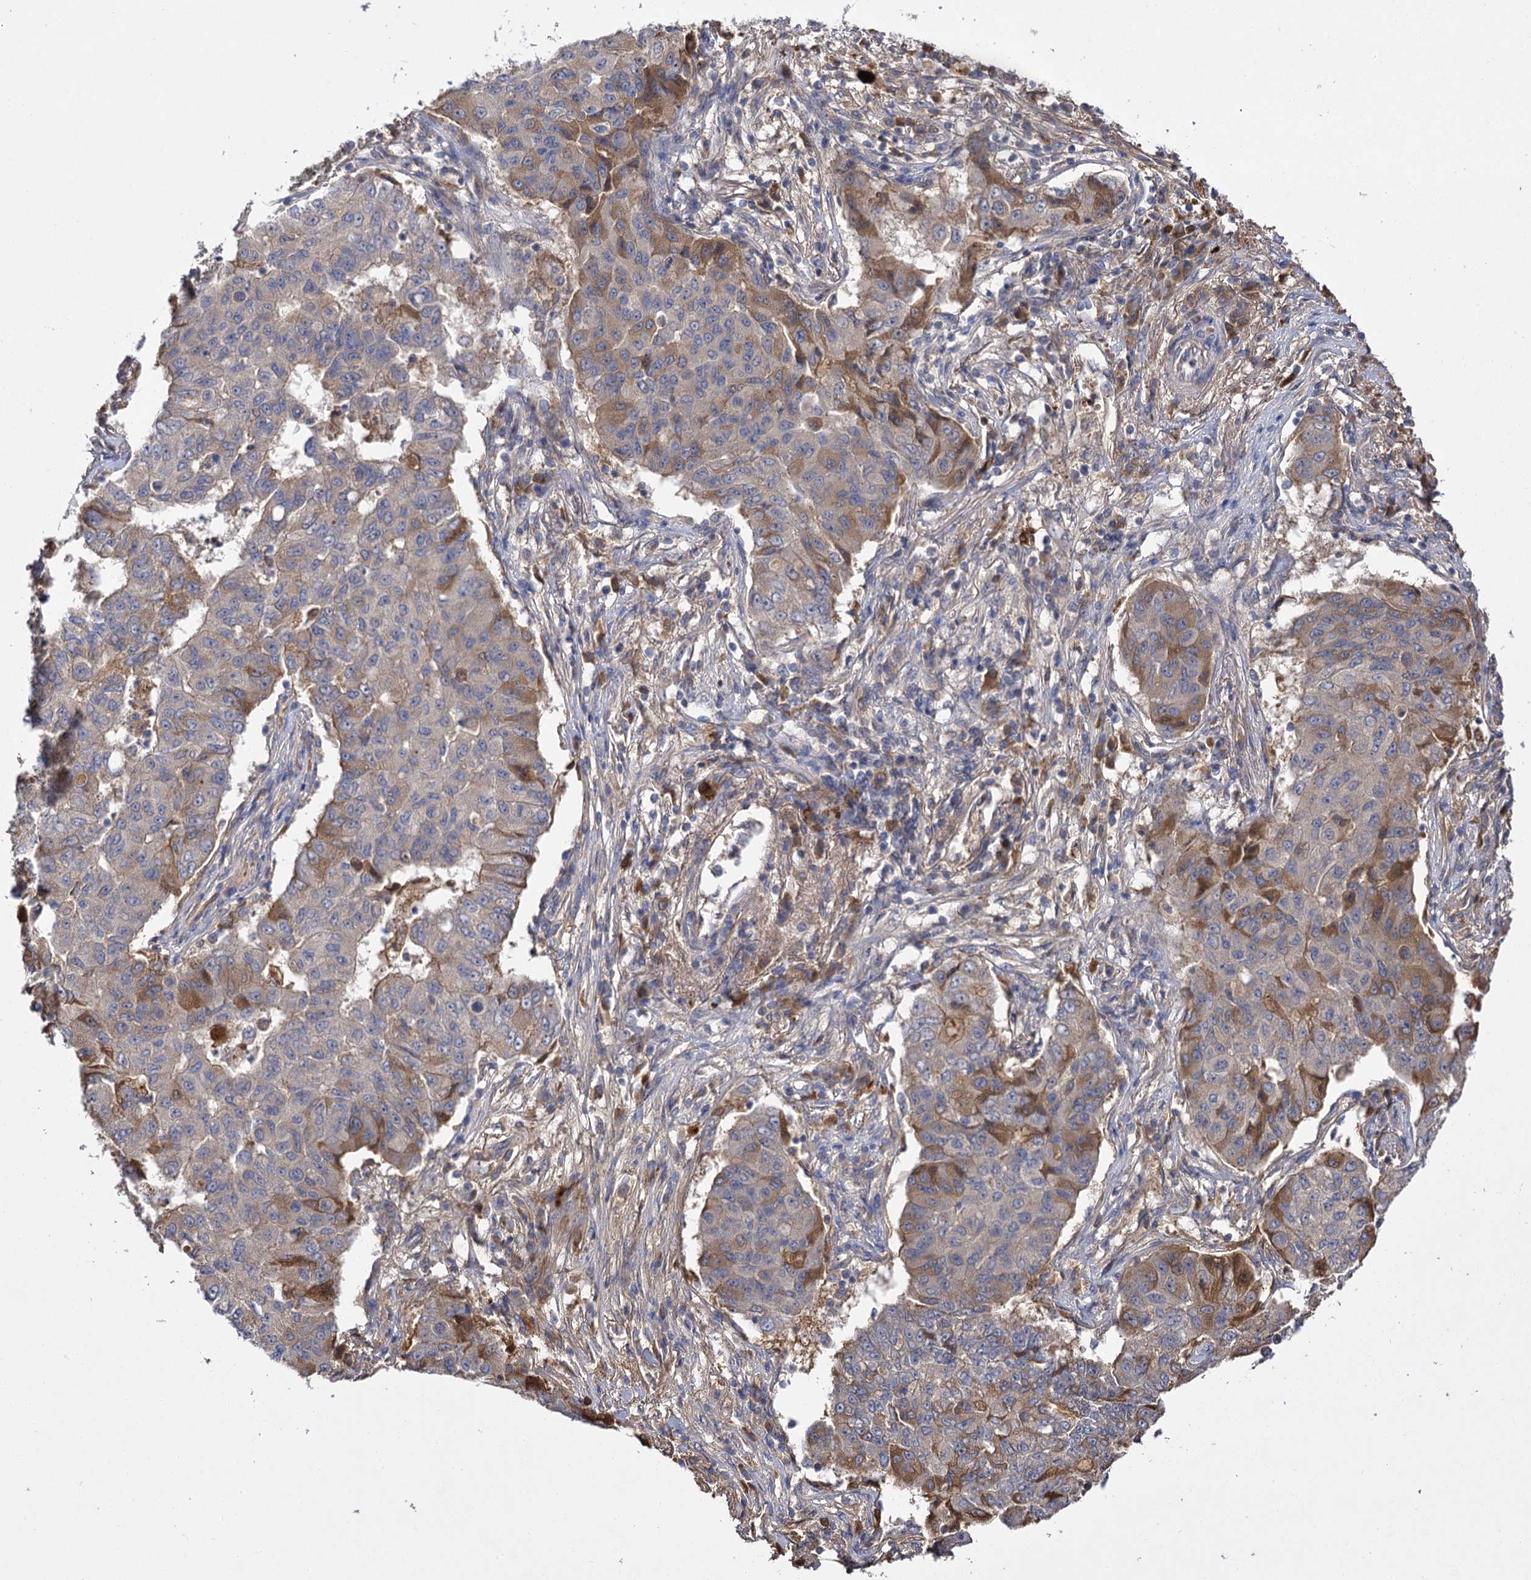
{"staining": {"intensity": "moderate", "quantity": "<25%", "location": "cytoplasmic/membranous"}, "tissue": "lung cancer", "cell_type": "Tumor cells", "image_type": "cancer", "snomed": [{"axis": "morphology", "description": "Squamous cell carcinoma, NOS"}, {"axis": "topography", "description": "Lung"}], "caption": "IHC histopathology image of human squamous cell carcinoma (lung) stained for a protein (brown), which displays low levels of moderate cytoplasmic/membranous expression in approximately <25% of tumor cells.", "gene": "USP50", "patient": {"sex": "male", "age": 74}}